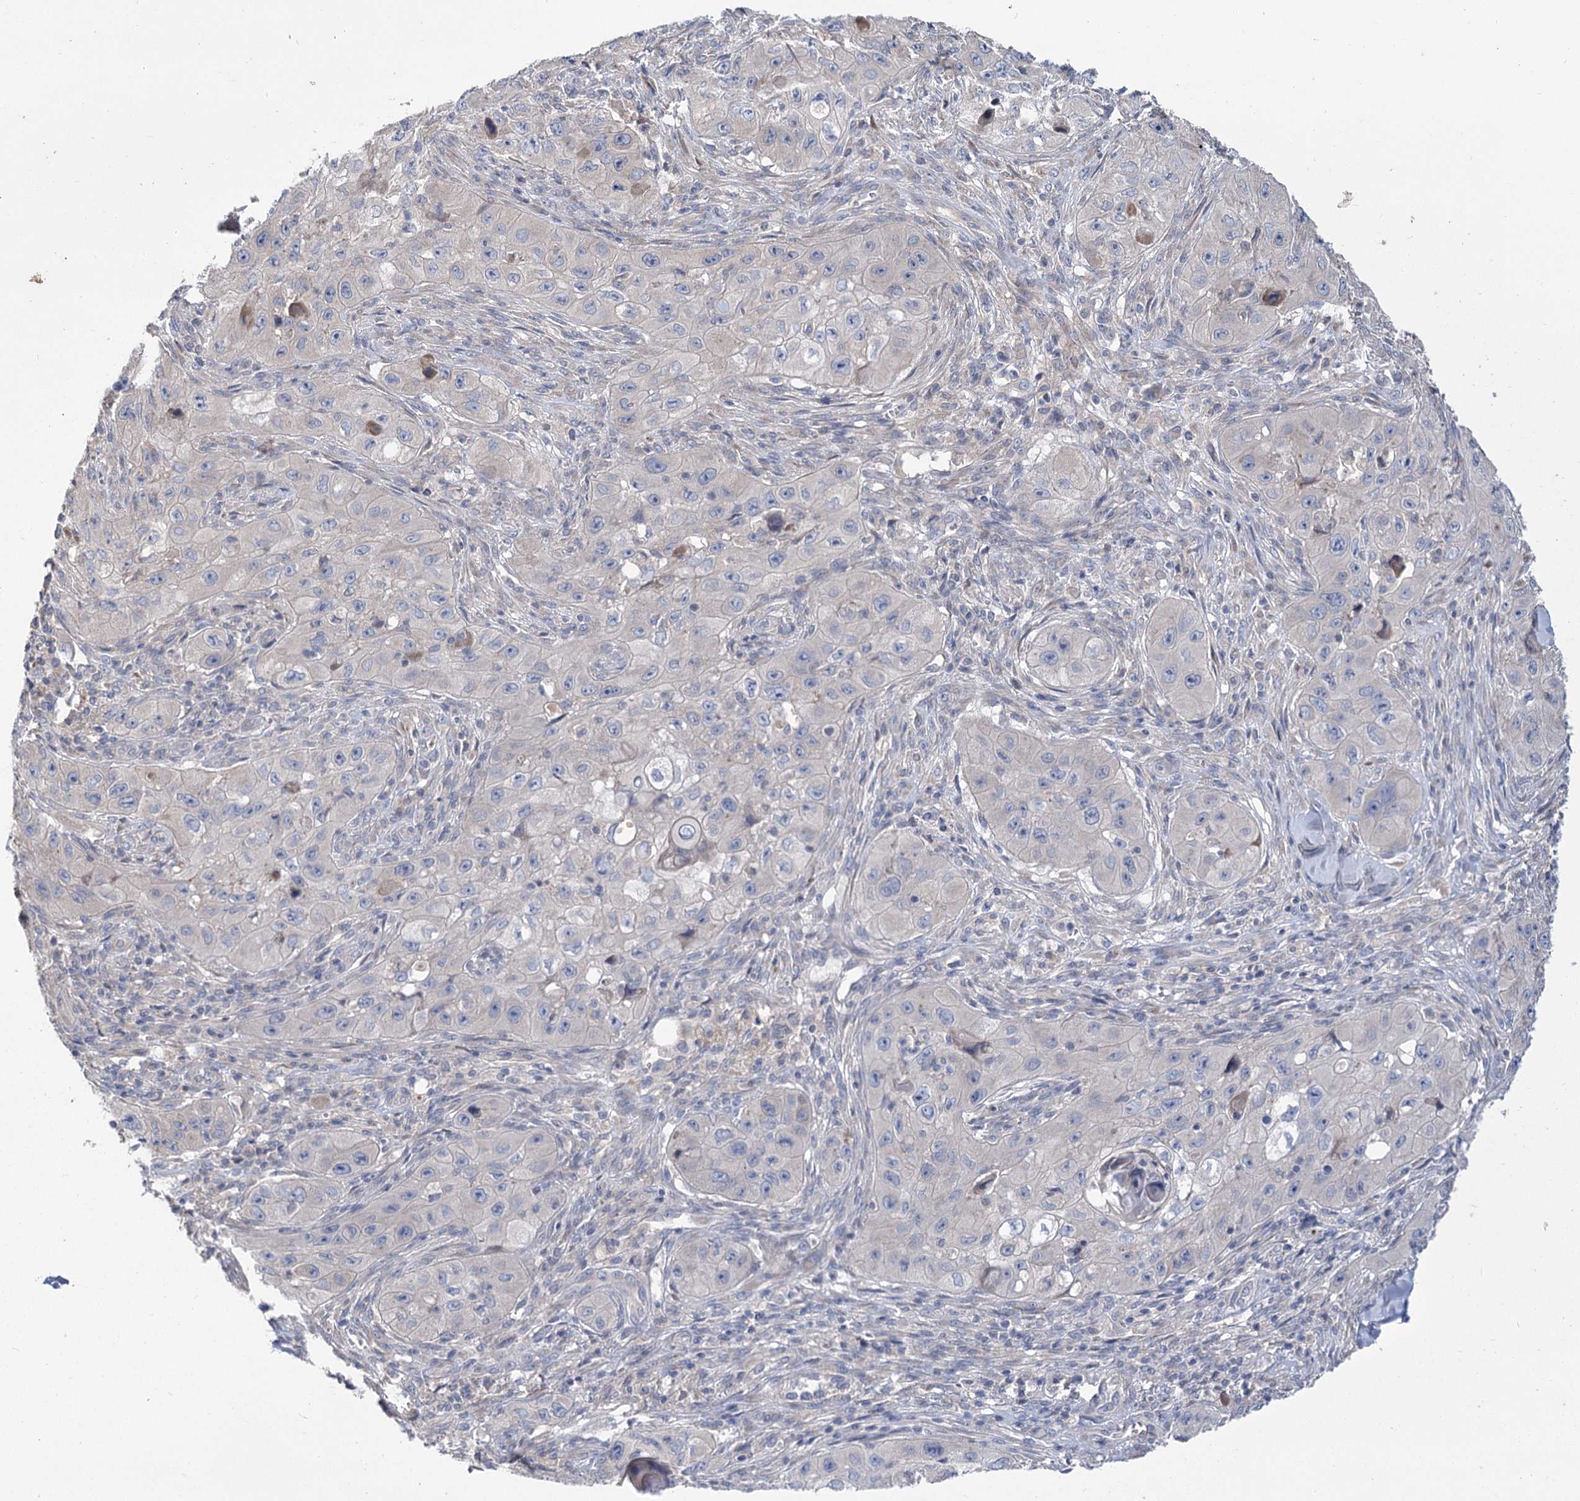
{"staining": {"intensity": "negative", "quantity": "none", "location": "none"}, "tissue": "skin cancer", "cell_type": "Tumor cells", "image_type": "cancer", "snomed": [{"axis": "morphology", "description": "Squamous cell carcinoma, NOS"}, {"axis": "topography", "description": "Skin"}, {"axis": "topography", "description": "Subcutis"}], "caption": "Squamous cell carcinoma (skin) was stained to show a protein in brown. There is no significant staining in tumor cells. (Brightfield microscopy of DAB IHC at high magnification).", "gene": "PBLD", "patient": {"sex": "male", "age": 73}}